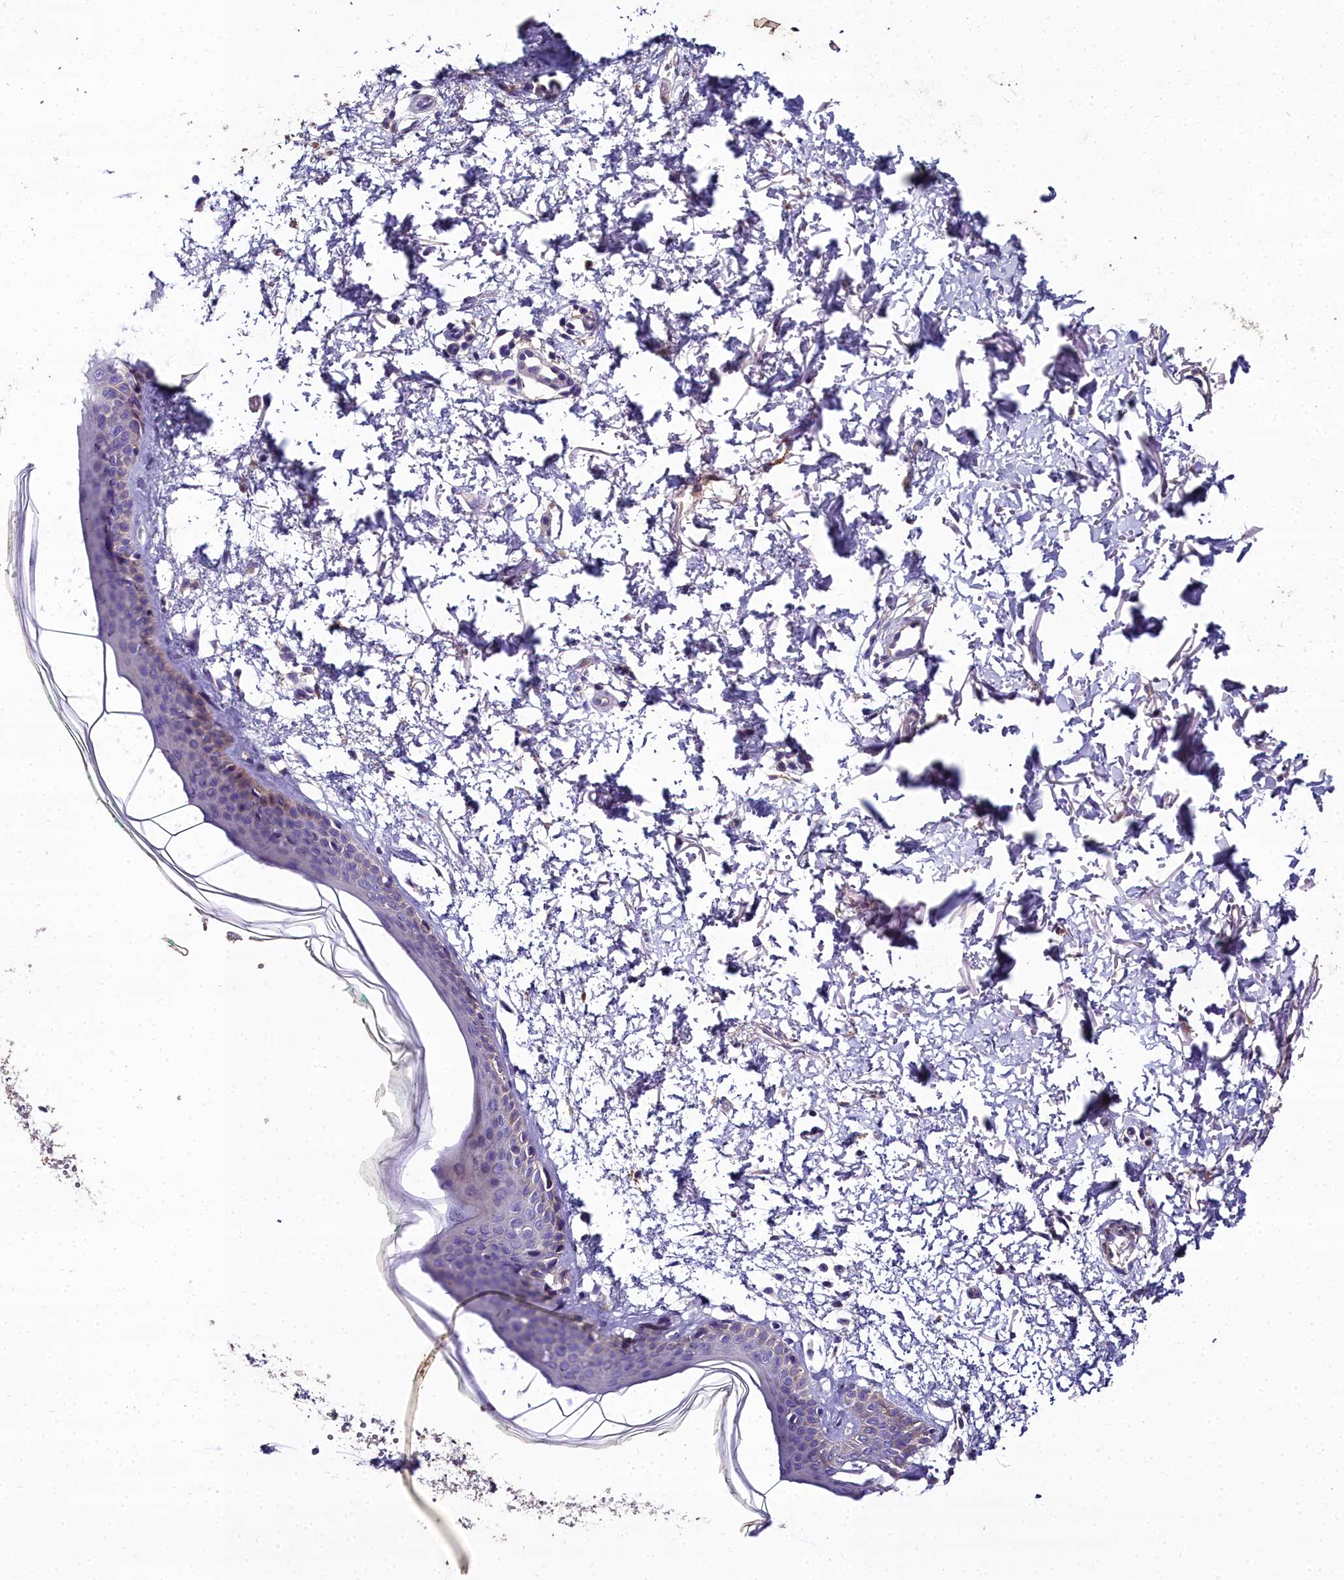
{"staining": {"intensity": "negative", "quantity": "none", "location": "none"}, "tissue": "skin", "cell_type": "Fibroblasts", "image_type": "normal", "snomed": [{"axis": "morphology", "description": "Normal tissue, NOS"}, {"axis": "topography", "description": "Skin"}], "caption": "This is a histopathology image of immunohistochemistry (IHC) staining of benign skin, which shows no staining in fibroblasts. (Brightfield microscopy of DAB immunohistochemistry (IHC) at high magnification).", "gene": "NT5M", "patient": {"sex": "male", "age": 66}}